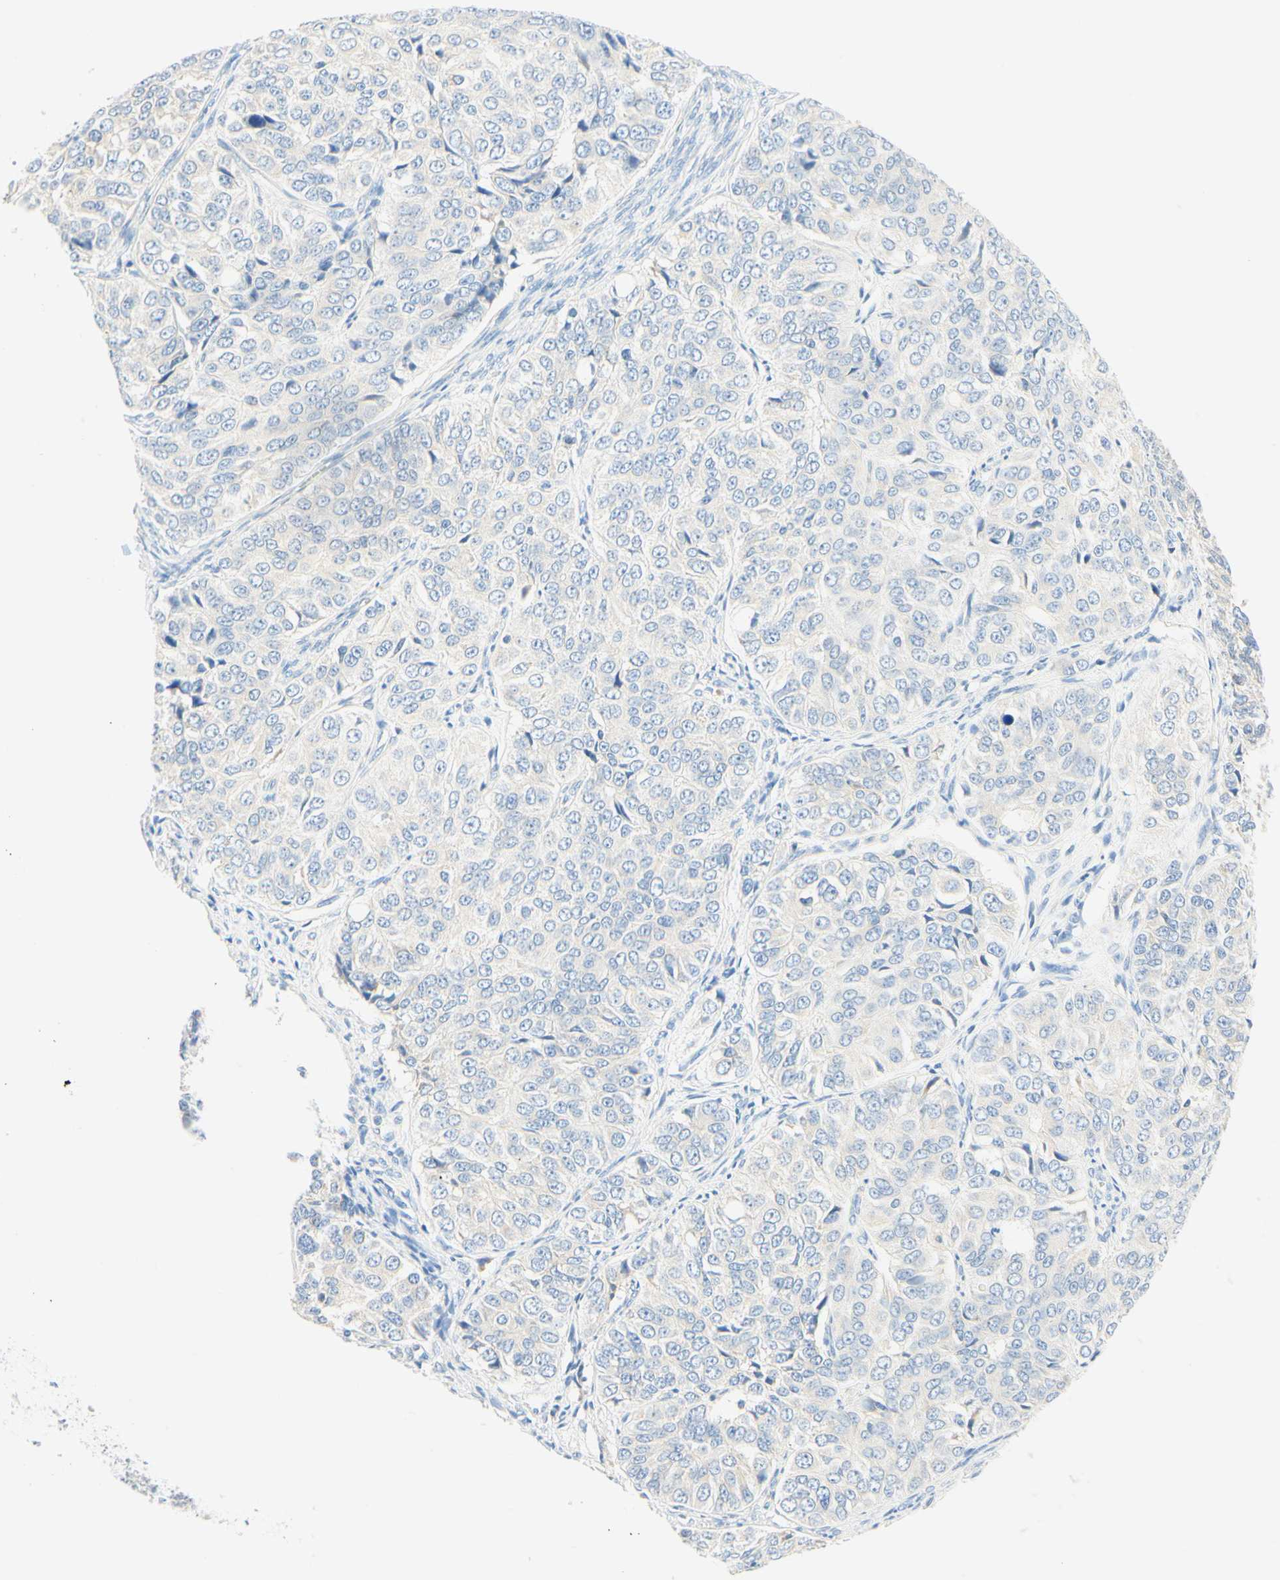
{"staining": {"intensity": "negative", "quantity": "none", "location": "none"}, "tissue": "ovarian cancer", "cell_type": "Tumor cells", "image_type": "cancer", "snomed": [{"axis": "morphology", "description": "Carcinoma, endometroid"}, {"axis": "topography", "description": "Ovary"}], "caption": "A micrograph of human ovarian endometroid carcinoma is negative for staining in tumor cells.", "gene": "LAT", "patient": {"sex": "female", "age": 51}}